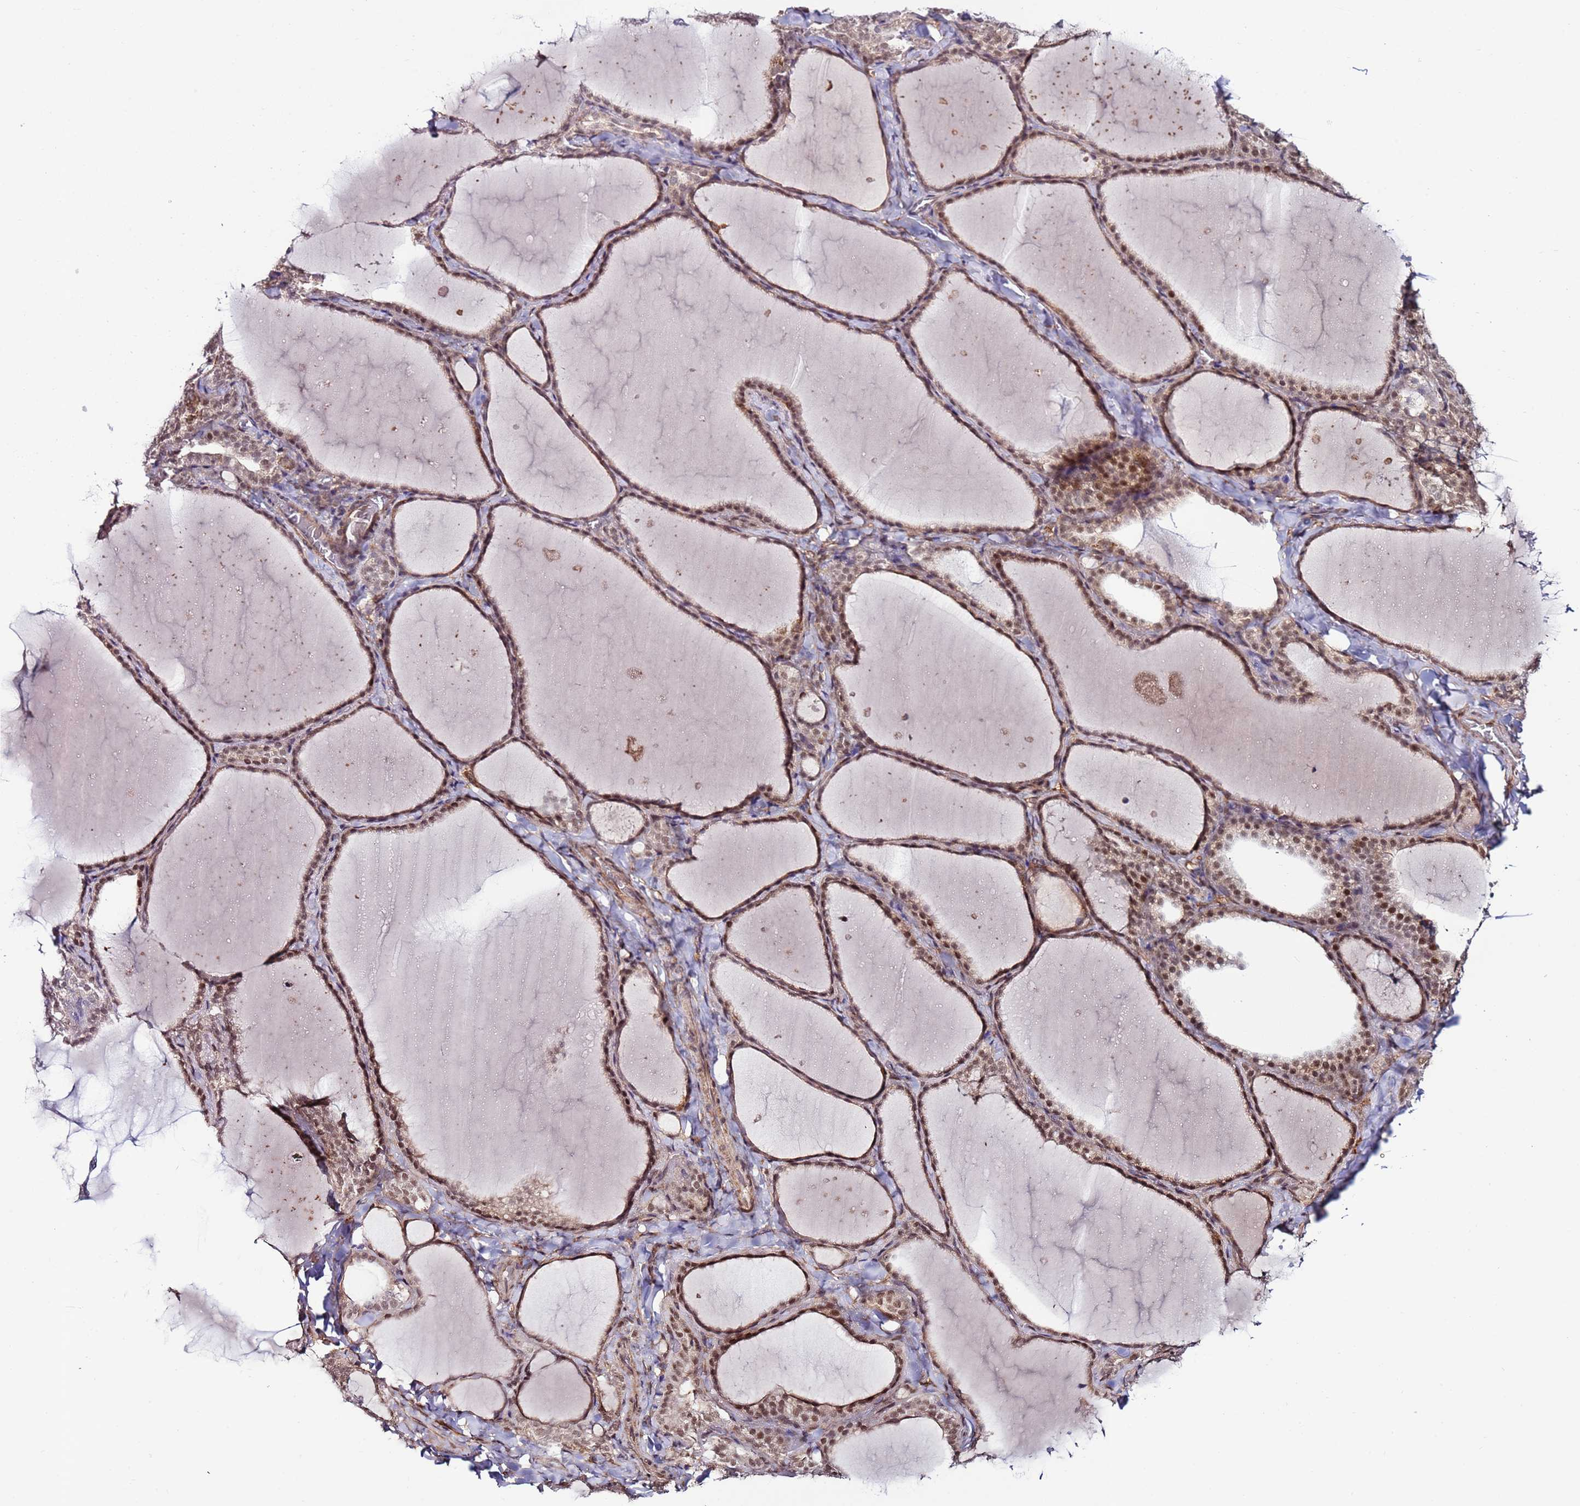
{"staining": {"intensity": "moderate", "quantity": ">75%", "location": "cytoplasmic/membranous,nuclear"}, "tissue": "thyroid gland", "cell_type": "Glandular cells", "image_type": "normal", "snomed": [{"axis": "morphology", "description": "Normal tissue, NOS"}, {"axis": "topography", "description": "Thyroid gland"}], "caption": "A brown stain highlights moderate cytoplasmic/membranous,nuclear positivity of a protein in glandular cells of normal human thyroid gland.", "gene": "DCAF4", "patient": {"sex": "female", "age": 22}}